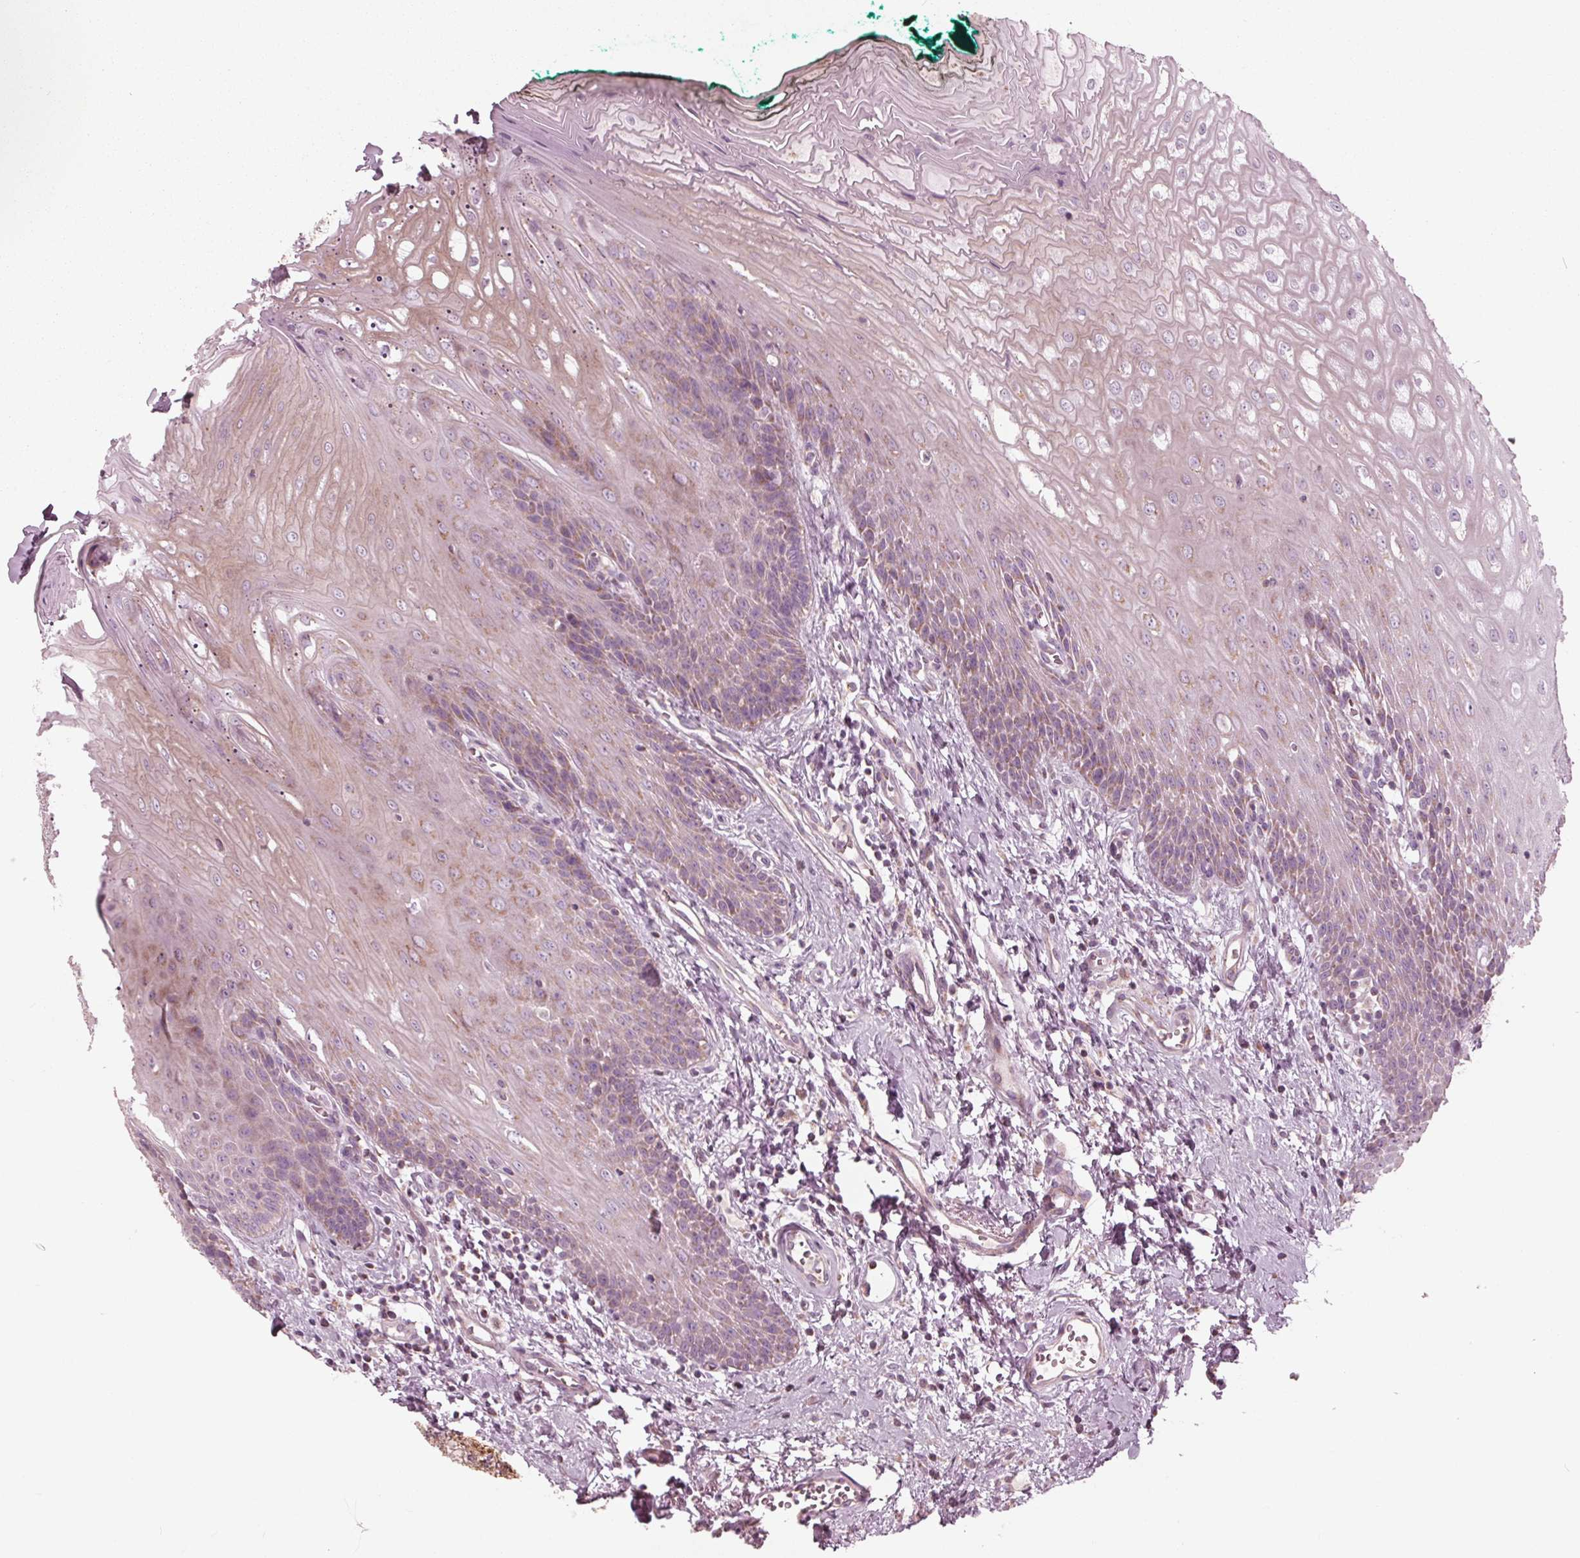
{"staining": {"intensity": "weak", "quantity": "<25%", "location": "cytoplasmic/membranous"}, "tissue": "oral mucosa", "cell_type": "Squamous epithelial cells", "image_type": "normal", "snomed": [{"axis": "morphology", "description": "Normal tissue, NOS"}, {"axis": "topography", "description": "Oral tissue"}], "caption": "Oral mucosa stained for a protein using IHC displays no positivity squamous epithelial cells.", "gene": "CLN6", "patient": {"sex": "female", "age": 68}}